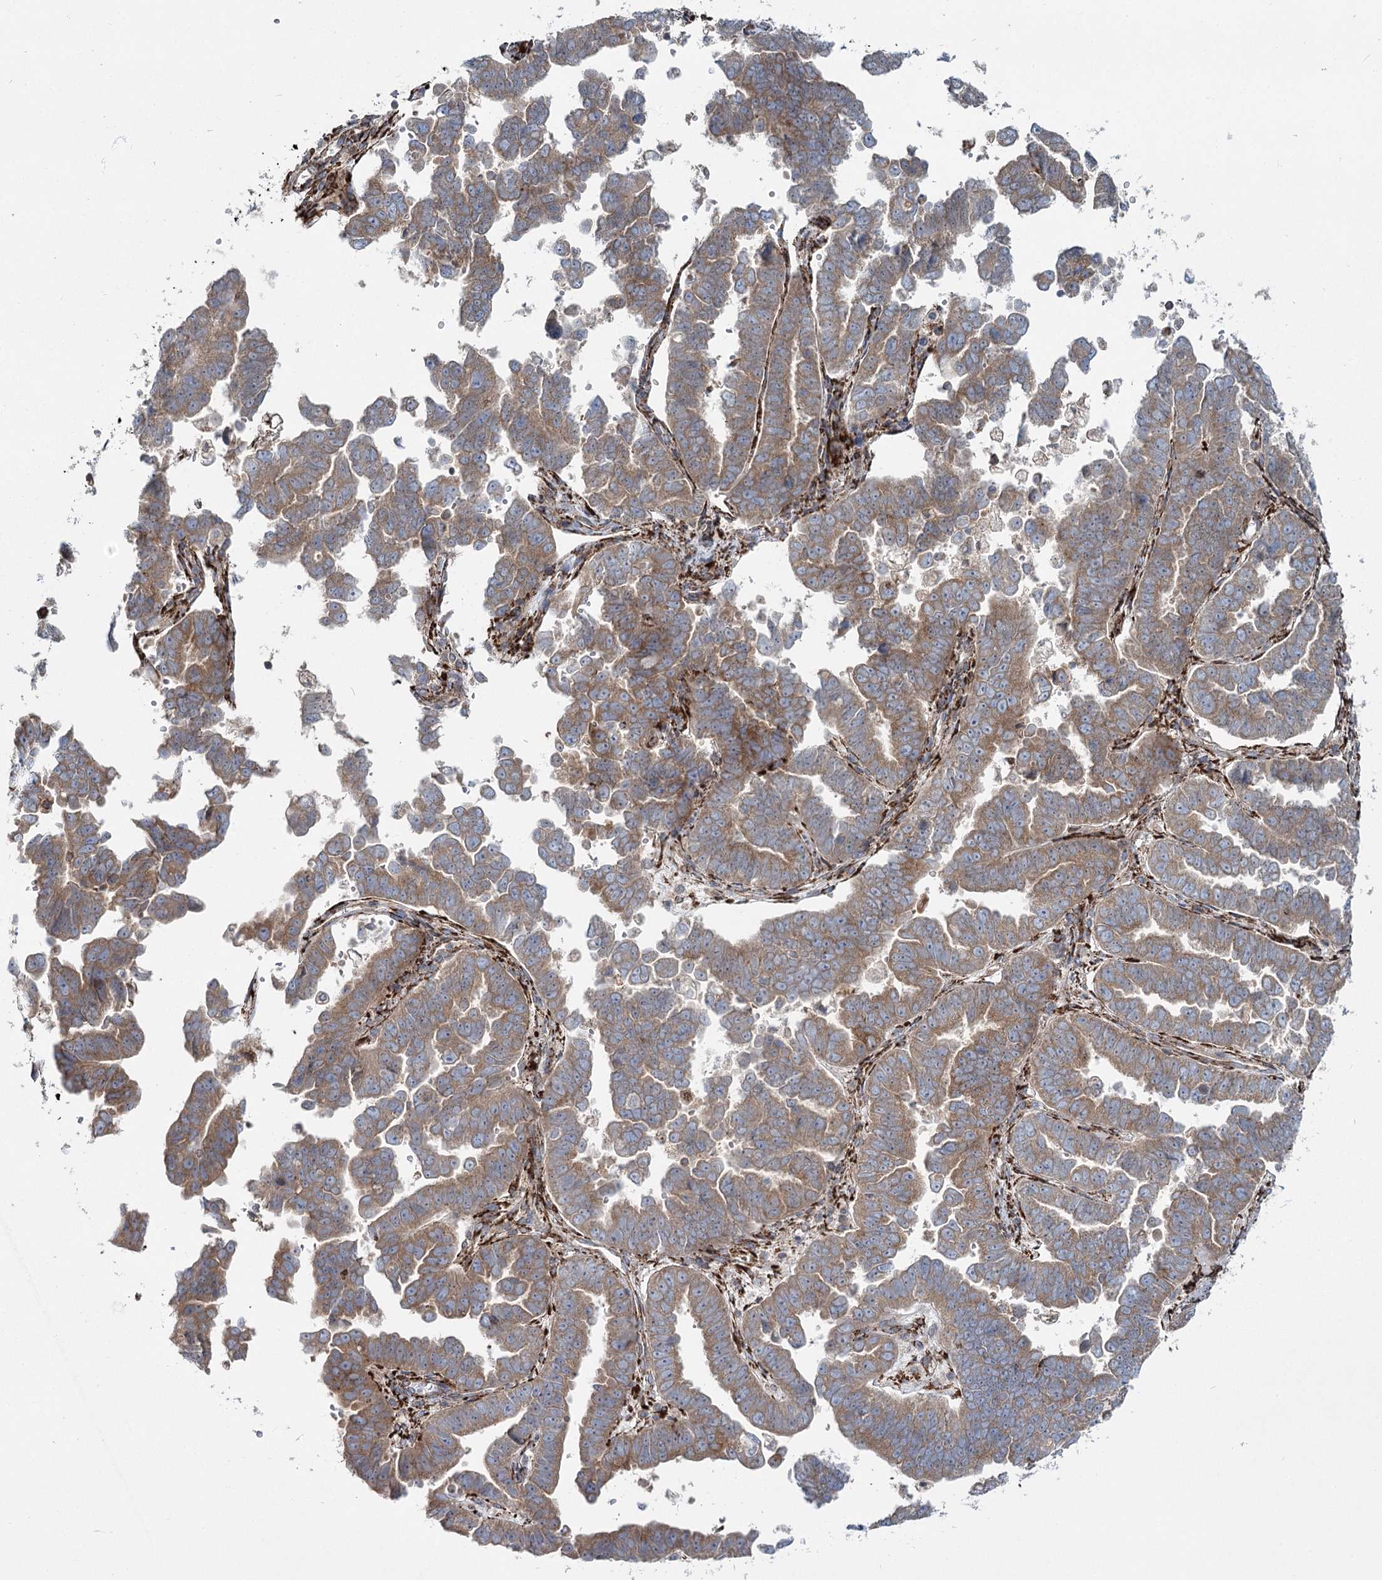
{"staining": {"intensity": "moderate", "quantity": ">75%", "location": "cytoplasmic/membranous"}, "tissue": "endometrial cancer", "cell_type": "Tumor cells", "image_type": "cancer", "snomed": [{"axis": "morphology", "description": "Adenocarcinoma, NOS"}, {"axis": "topography", "description": "Endometrium"}], "caption": "This is a micrograph of IHC staining of adenocarcinoma (endometrial), which shows moderate positivity in the cytoplasmic/membranous of tumor cells.", "gene": "POGLUT1", "patient": {"sex": "female", "age": 75}}